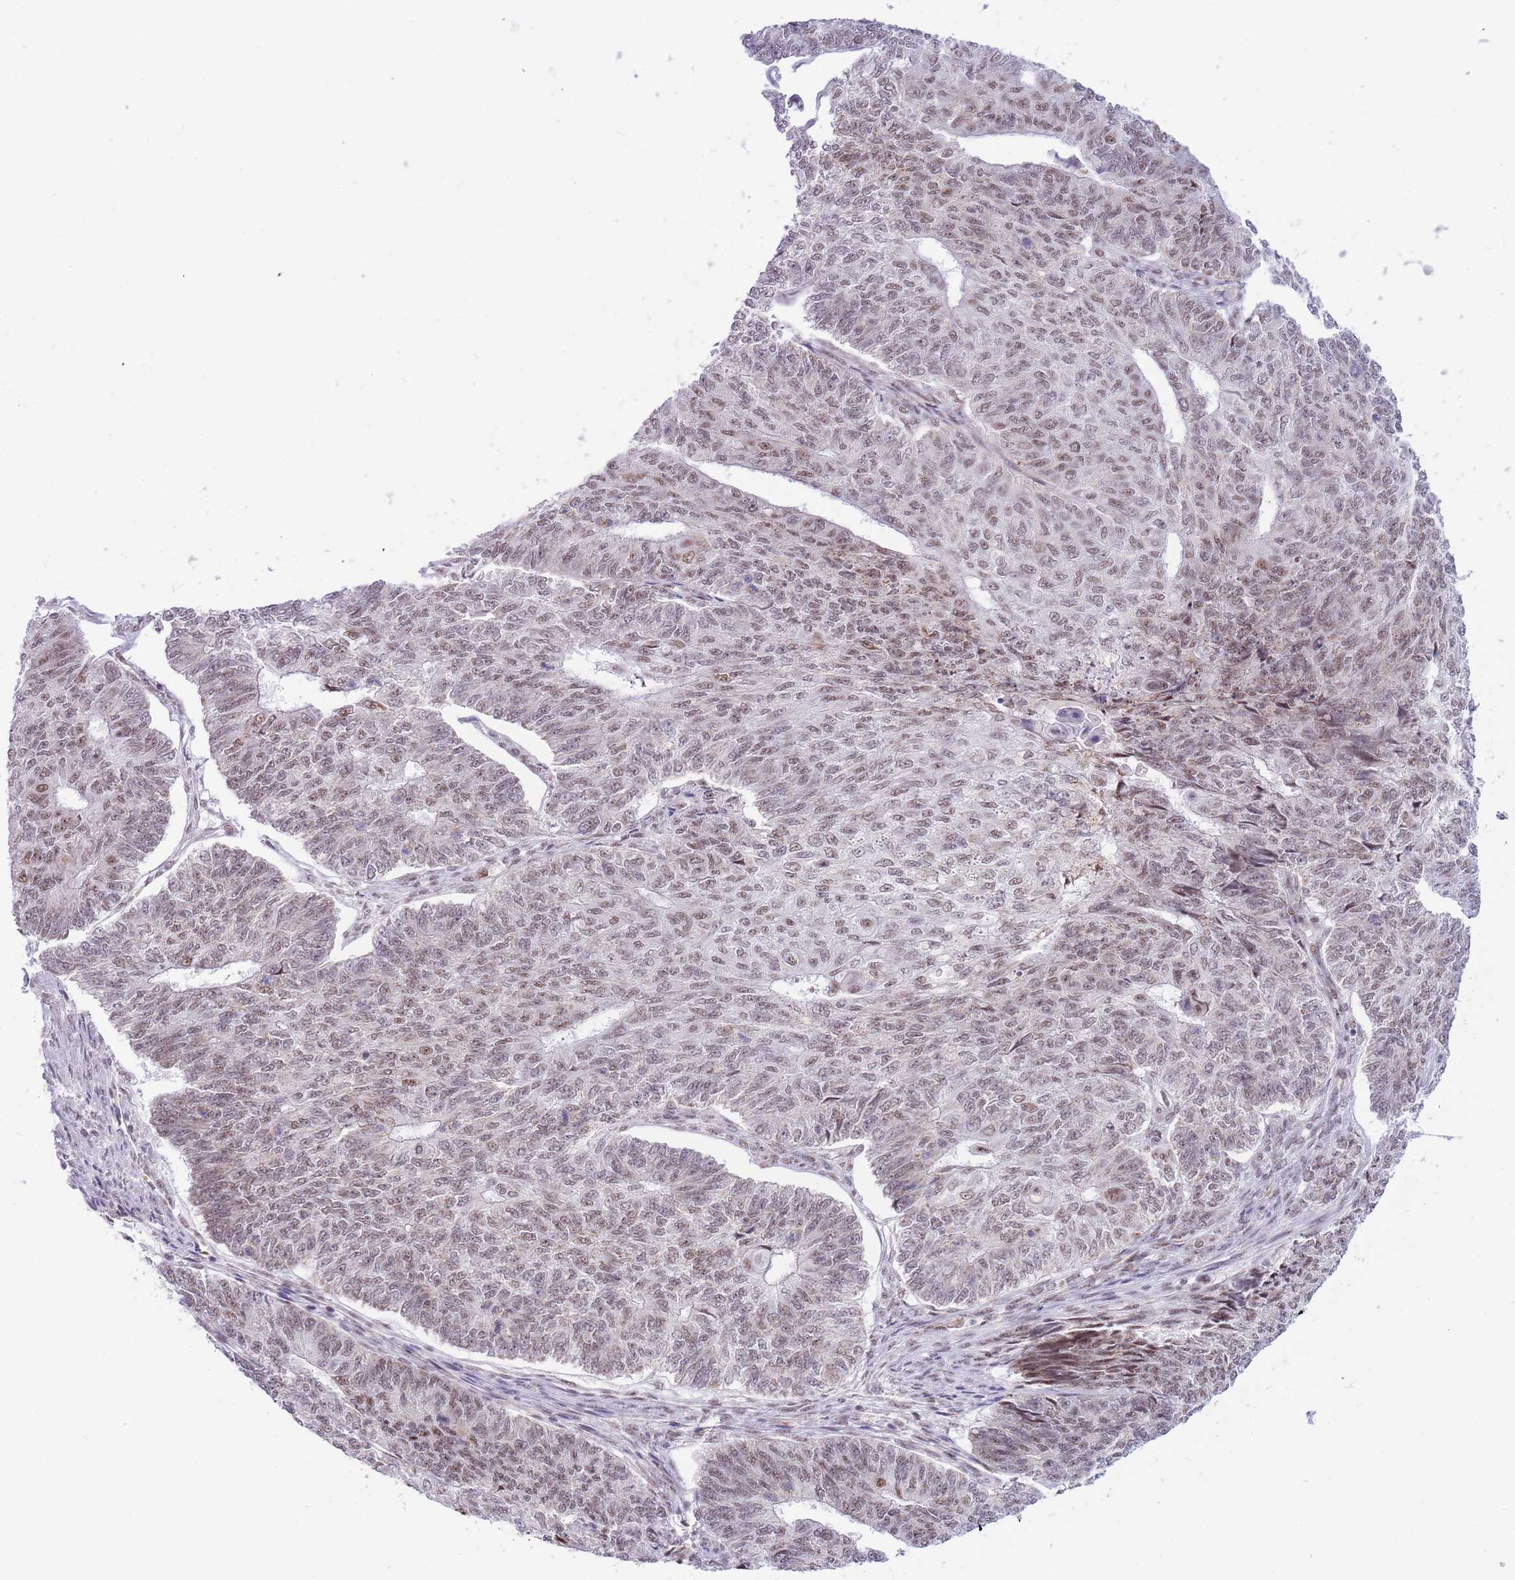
{"staining": {"intensity": "moderate", "quantity": "25%-75%", "location": "nuclear"}, "tissue": "endometrial cancer", "cell_type": "Tumor cells", "image_type": "cancer", "snomed": [{"axis": "morphology", "description": "Adenocarcinoma, NOS"}, {"axis": "topography", "description": "Endometrium"}], "caption": "High-power microscopy captured an immunohistochemistry image of endometrial adenocarcinoma, revealing moderate nuclear expression in approximately 25%-75% of tumor cells.", "gene": "CYP2B6", "patient": {"sex": "female", "age": 32}}